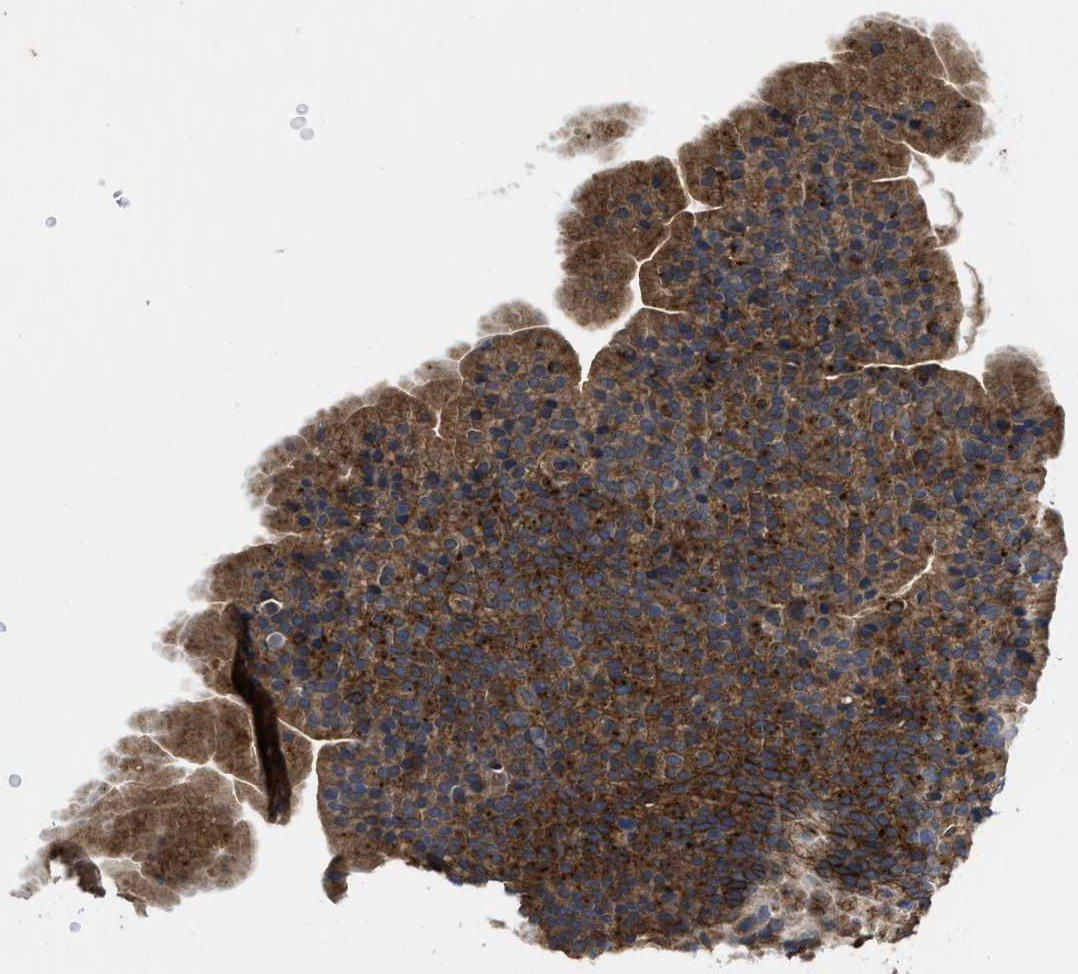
{"staining": {"intensity": "strong", "quantity": ">75%", "location": "cytoplasmic/membranous"}, "tissue": "urothelial cancer", "cell_type": "Tumor cells", "image_type": "cancer", "snomed": [{"axis": "morphology", "description": "Urothelial carcinoma, Low grade"}, {"axis": "topography", "description": "Urinary bladder"}], "caption": "Strong cytoplasmic/membranous positivity for a protein is seen in approximately >75% of tumor cells of low-grade urothelial carcinoma using immunohistochemistry.", "gene": "PKD2", "patient": {"sex": "female", "age": 75}}